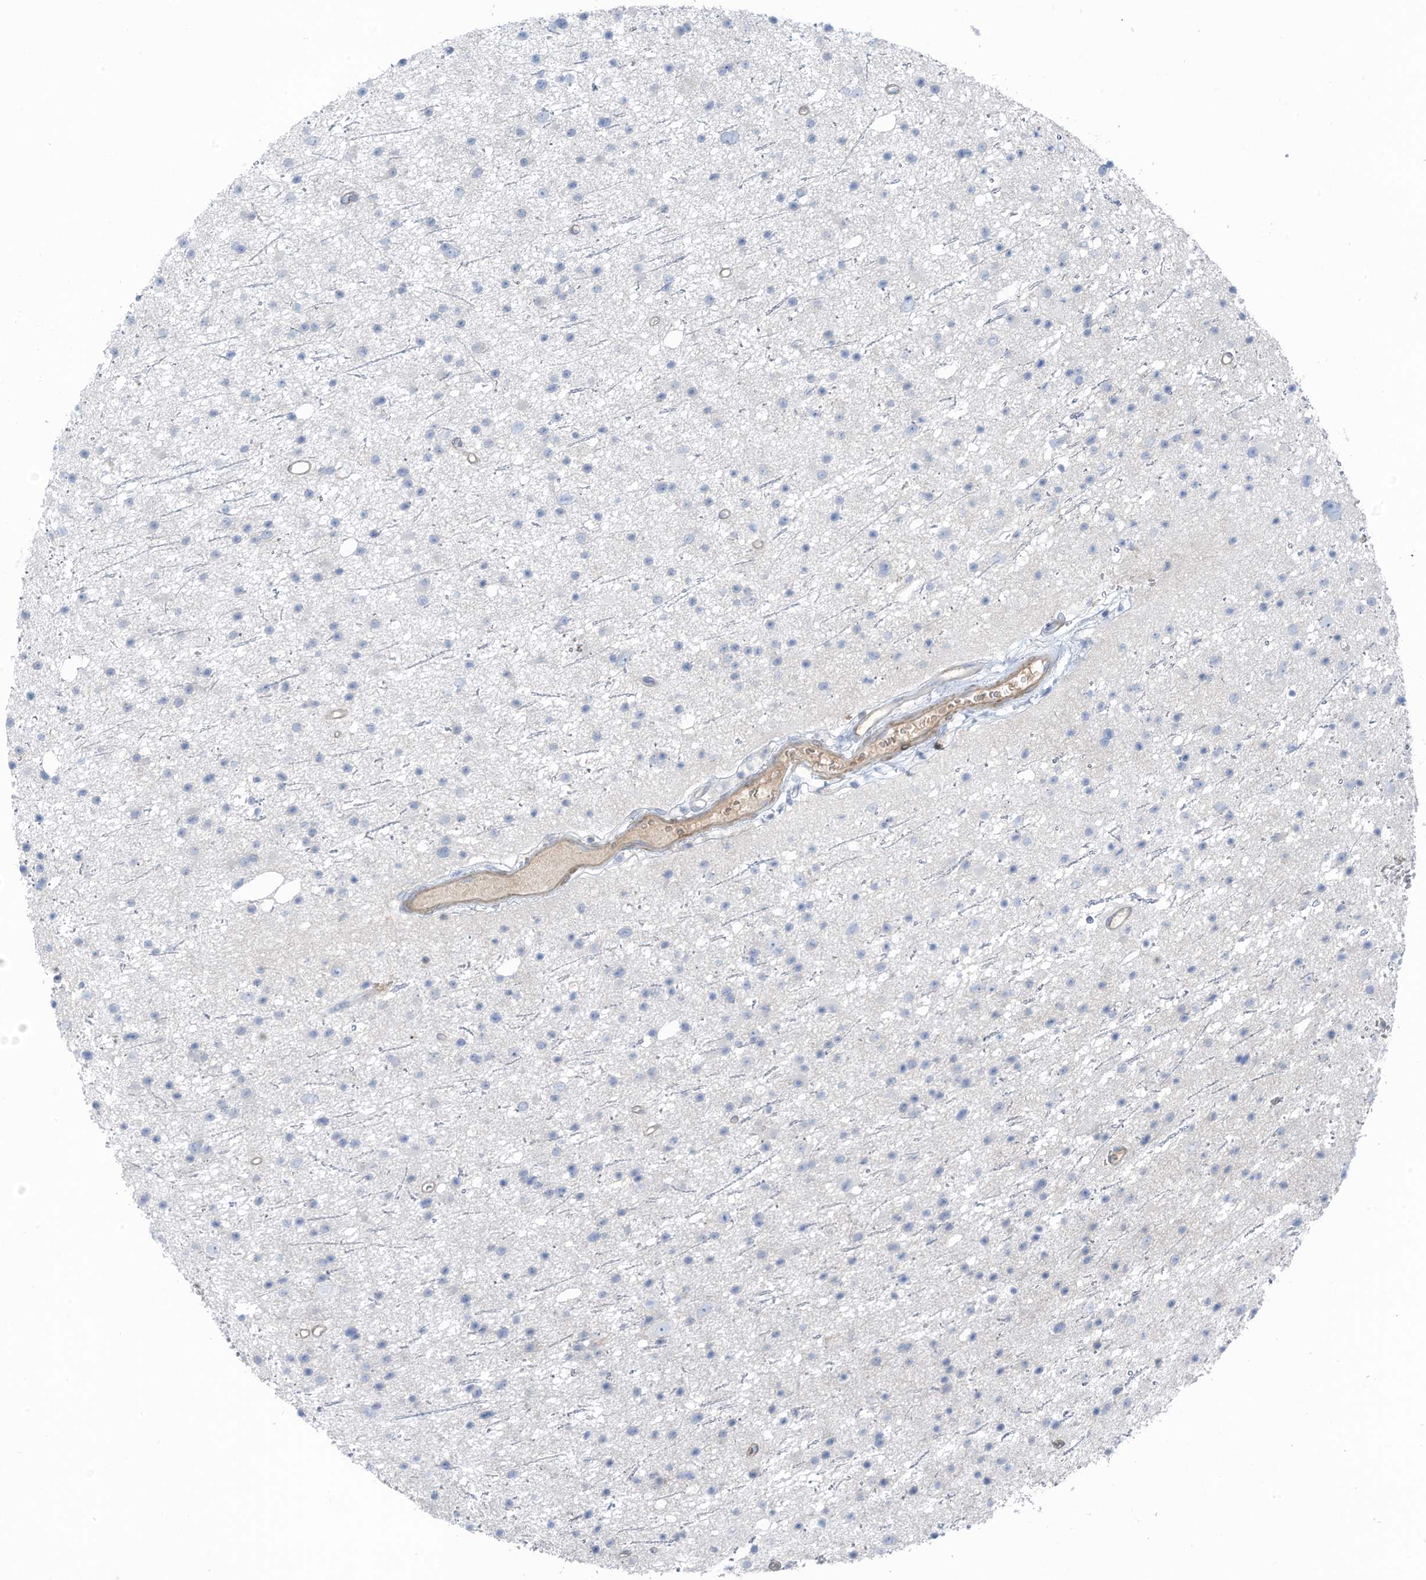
{"staining": {"intensity": "negative", "quantity": "none", "location": "none"}, "tissue": "glioma", "cell_type": "Tumor cells", "image_type": "cancer", "snomed": [{"axis": "morphology", "description": "Glioma, malignant, Low grade"}, {"axis": "topography", "description": "Cerebral cortex"}], "caption": "Image shows no protein positivity in tumor cells of glioma tissue.", "gene": "ZNF846", "patient": {"sex": "female", "age": 39}}